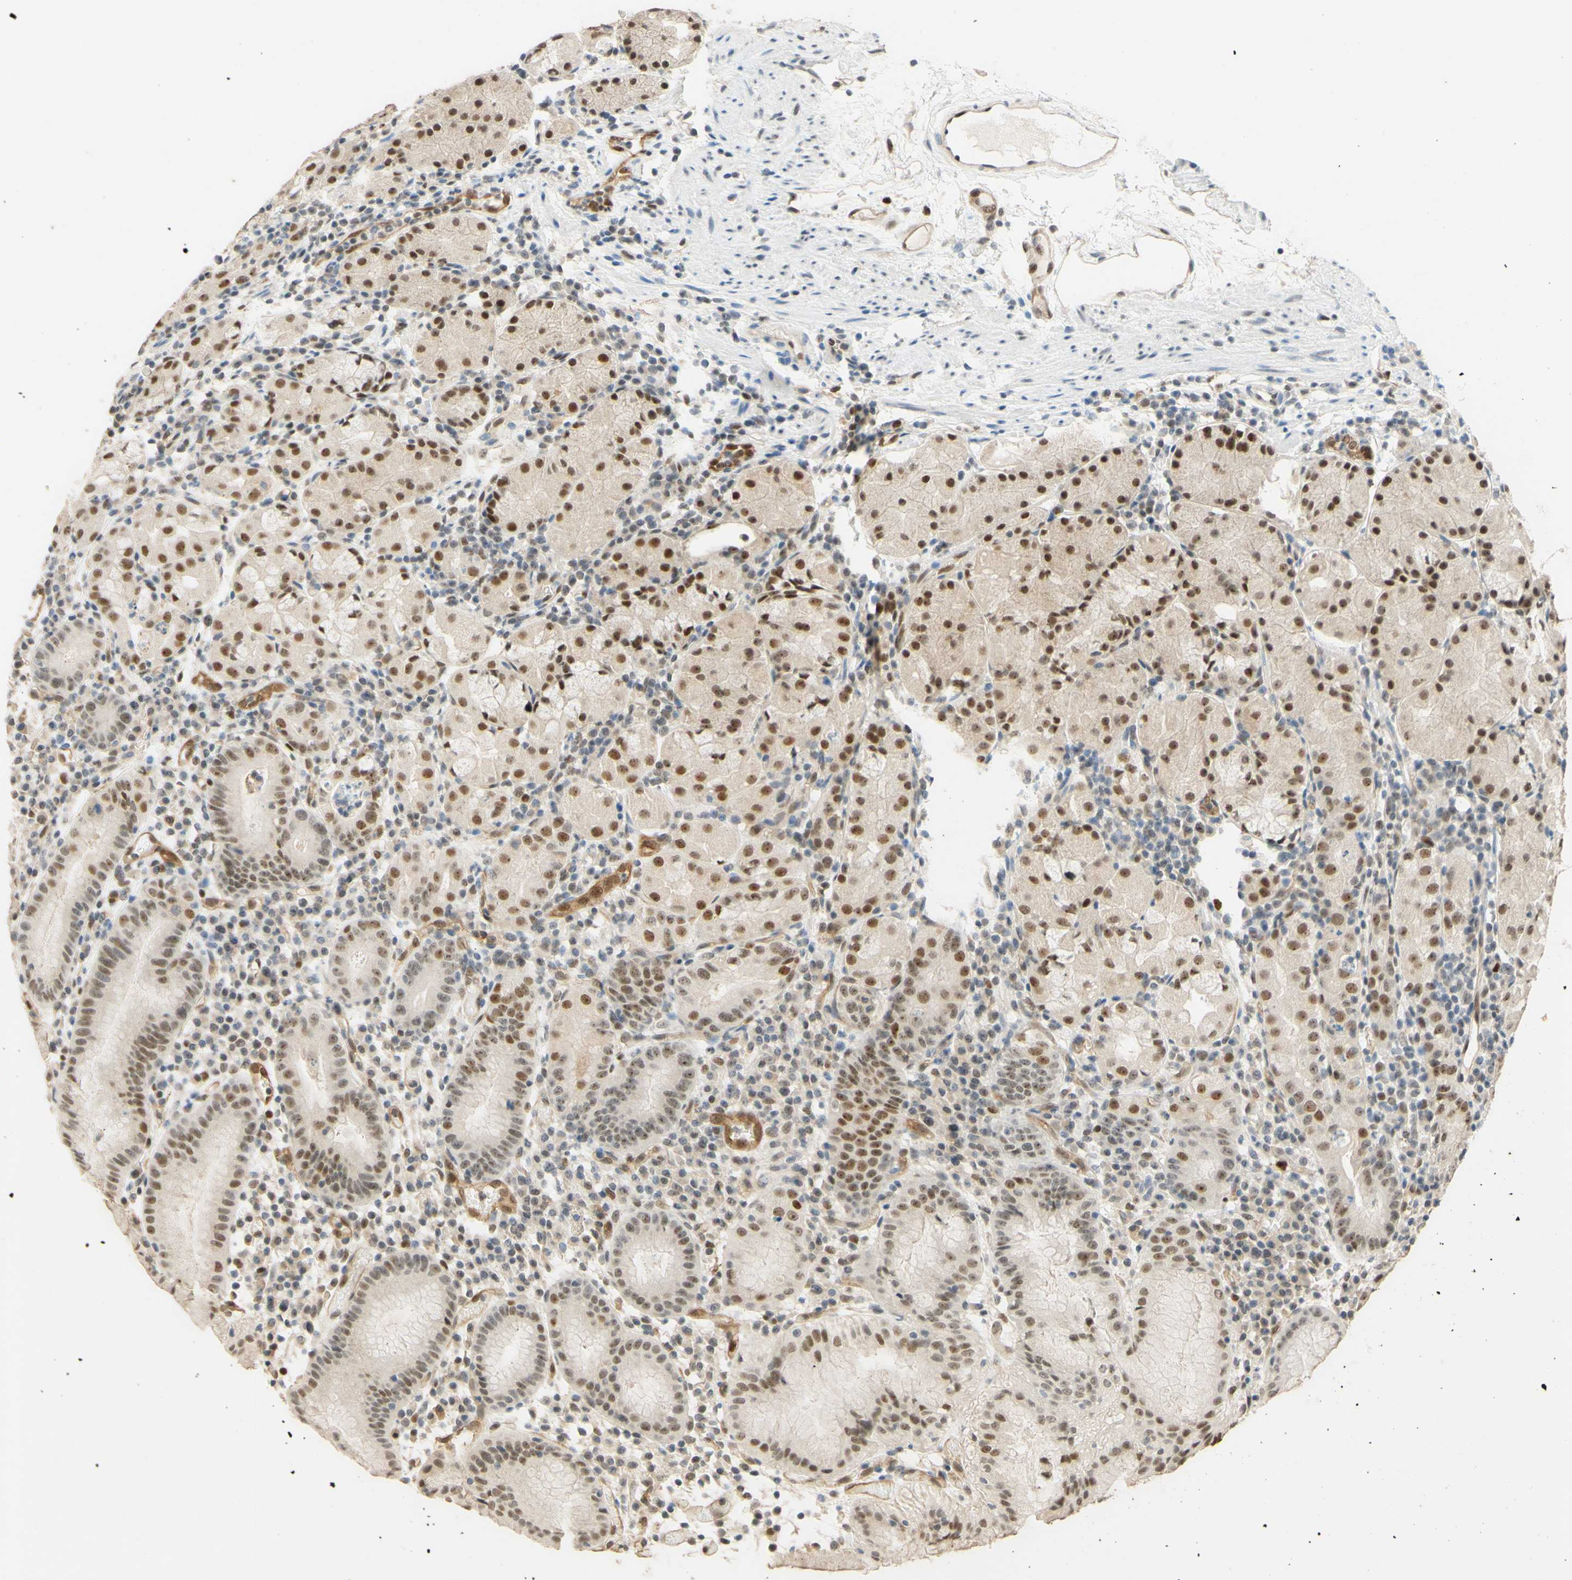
{"staining": {"intensity": "moderate", "quantity": ">75%", "location": "nuclear"}, "tissue": "stomach", "cell_type": "Glandular cells", "image_type": "normal", "snomed": [{"axis": "morphology", "description": "Normal tissue, NOS"}, {"axis": "topography", "description": "Stomach"}, {"axis": "topography", "description": "Stomach, lower"}], "caption": "Protein expression analysis of normal stomach demonstrates moderate nuclear staining in approximately >75% of glandular cells. (DAB = brown stain, brightfield microscopy at high magnification).", "gene": "POLB", "patient": {"sex": "female", "age": 75}}